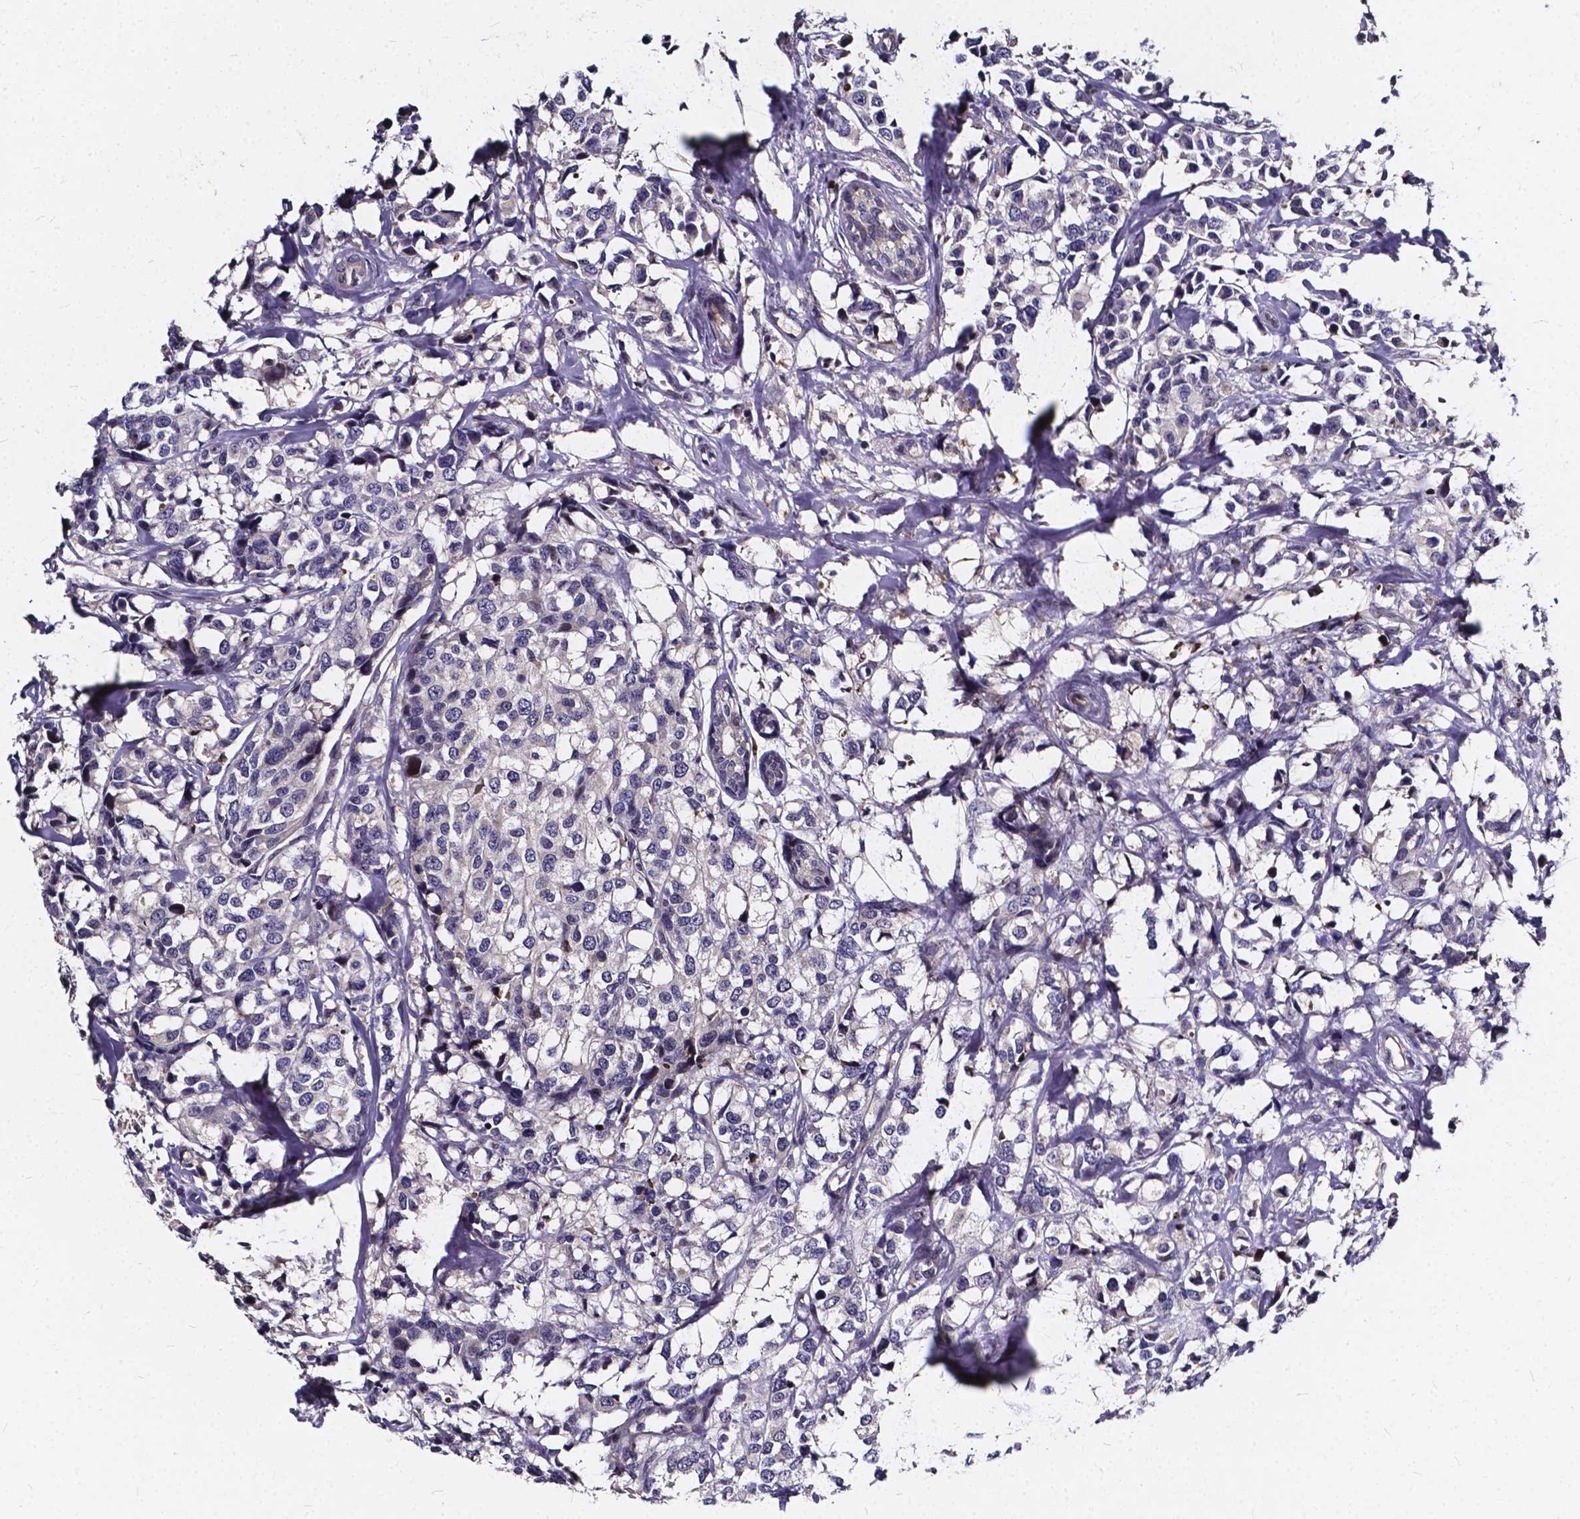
{"staining": {"intensity": "negative", "quantity": "none", "location": "none"}, "tissue": "breast cancer", "cell_type": "Tumor cells", "image_type": "cancer", "snomed": [{"axis": "morphology", "description": "Lobular carcinoma"}, {"axis": "topography", "description": "Breast"}], "caption": "Tumor cells show no significant protein staining in breast lobular carcinoma.", "gene": "SOWAHA", "patient": {"sex": "female", "age": 59}}